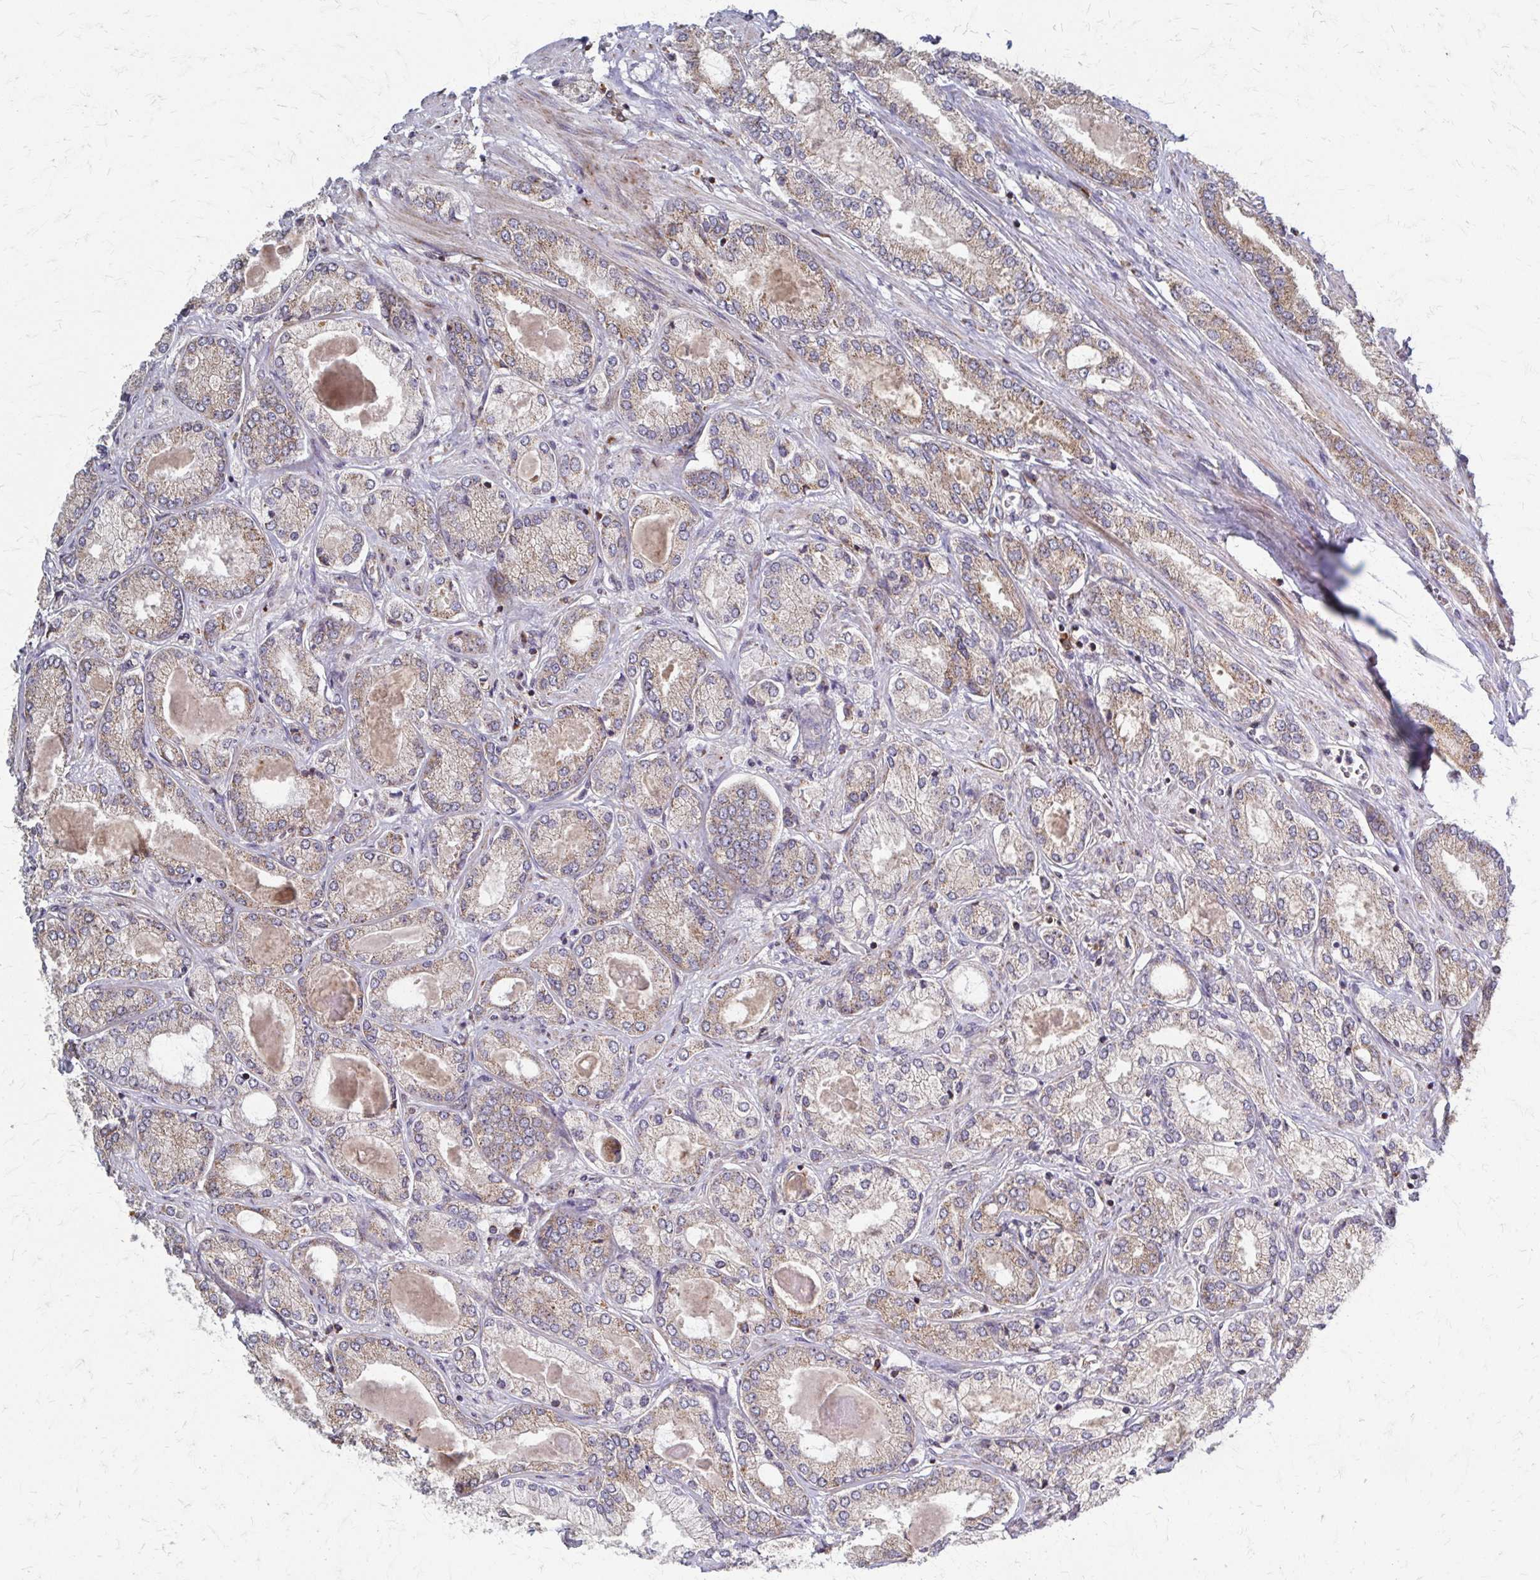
{"staining": {"intensity": "weak", "quantity": "25%-75%", "location": "cytoplasmic/membranous"}, "tissue": "prostate cancer", "cell_type": "Tumor cells", "image_type": "cancer", "snomed": [{"axis": "morphology", "description": "Adenocarcinoma, High grade"}, {"axis": "topography", "description": "Prostate"}], "caption": "Protein analysis of high-grade adenocarcinoma (prostate) tissue reveals weak cytoplasmic/membranous expression in approximately 25%-75% of tumor cells. (DAB IHC, brown staining for protein, blue staining for nuclei).", "gene": "EEF2", "patient": {"sex": "male", "age": 68}}